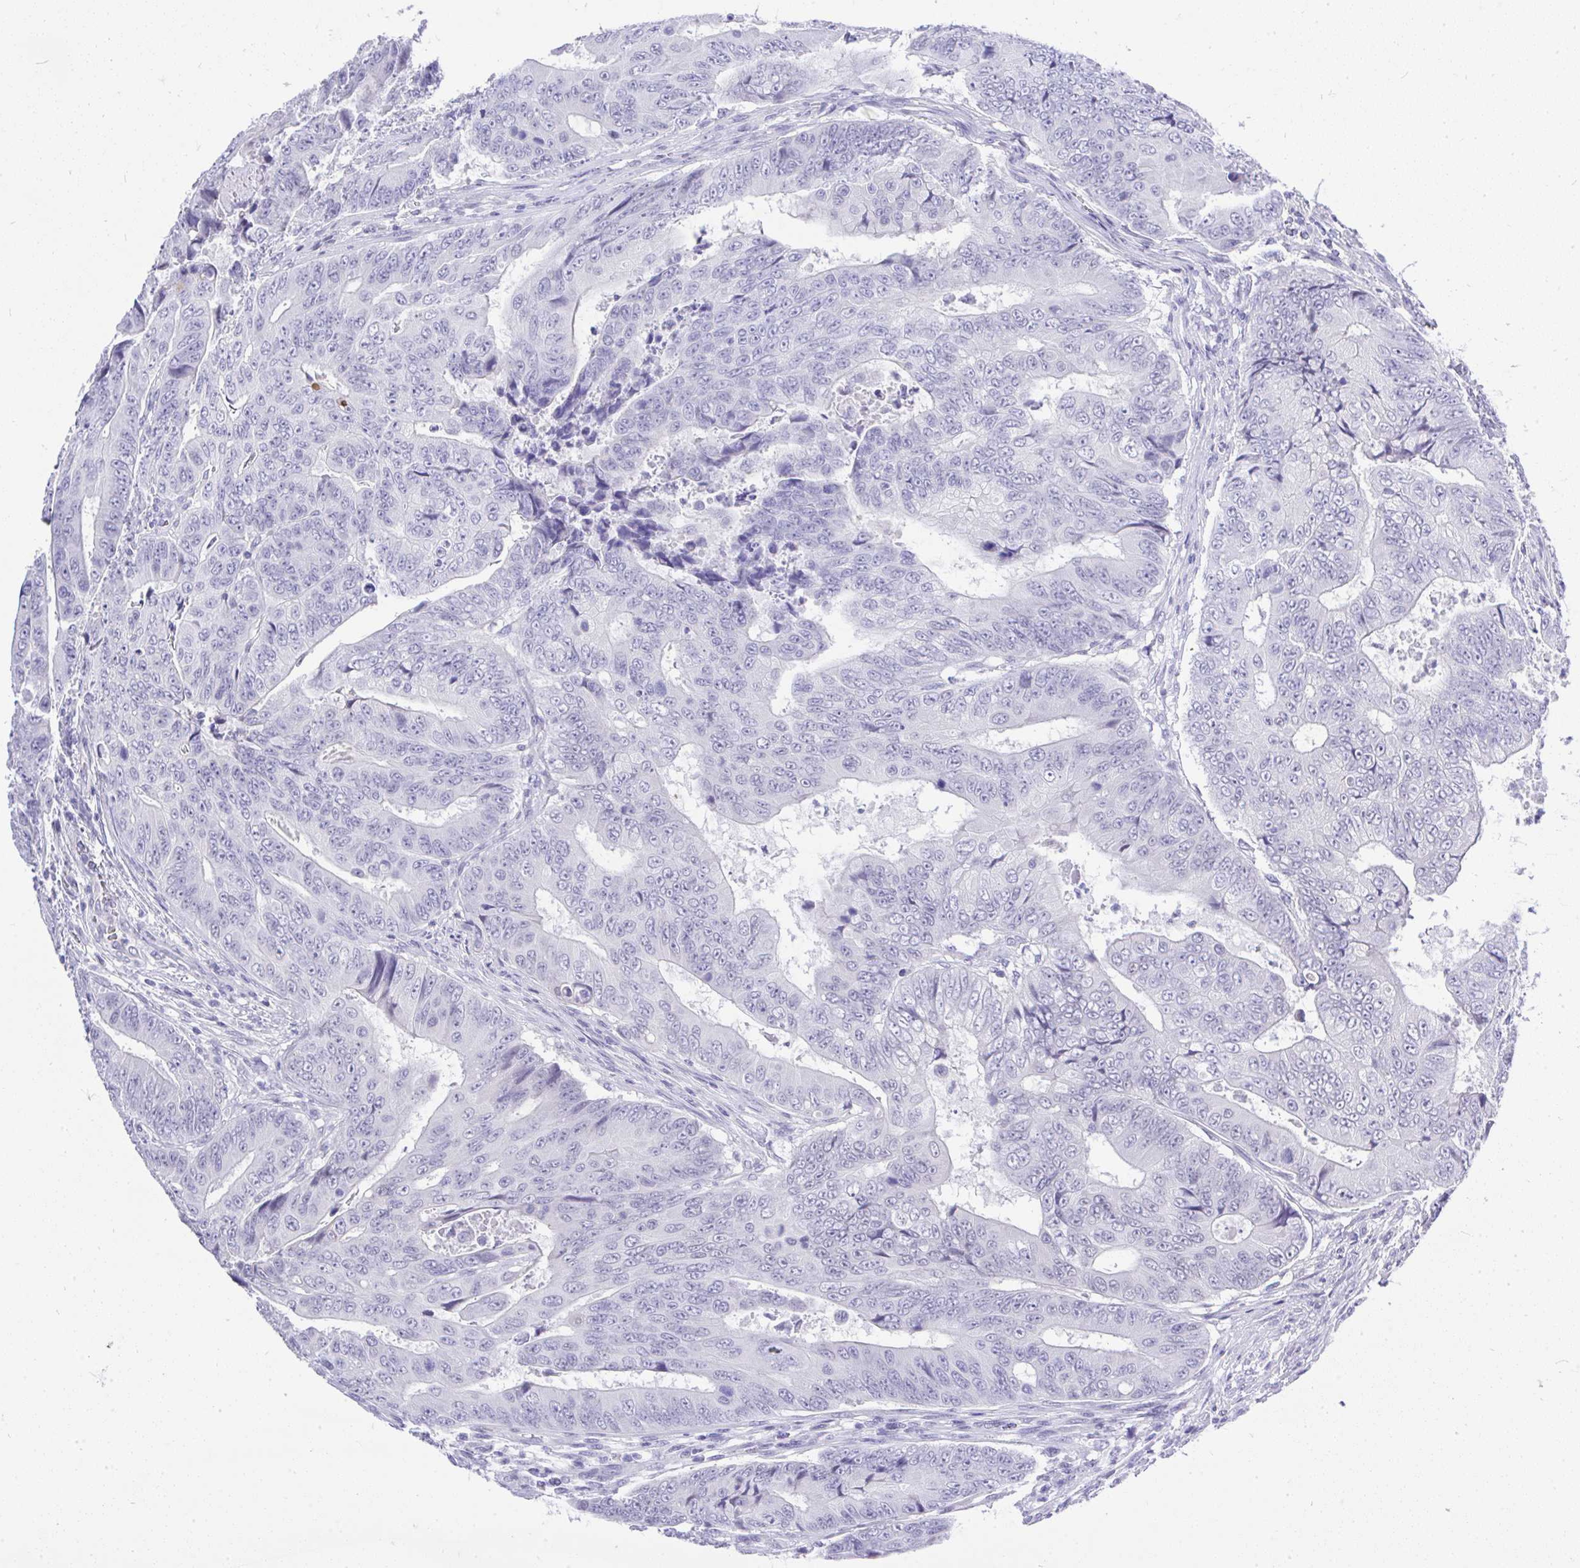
{"staining": {"intensity": "negative", "quantity": "none", "location": "none"}, "tissue": "colorectal cancer", "cell_type": "Tumor cells", "image_type": "cancer", "snomed": [{"axis": "morphology", "description": "Adenocarcinoma, NOS"}, {"axis": "topography", "description": "Colon"}], "caption": "Immunohistochemistry of colorectal adenocarcinoma reveals no staining in tumor cells. (DAB (3,3'-diaminobenzidine) immunohistochemistry (IHC) visualized using brightfield microscopy, high magnification).", "gene": "MS4A12", "patient": {"sex": "female", "age": 48}}